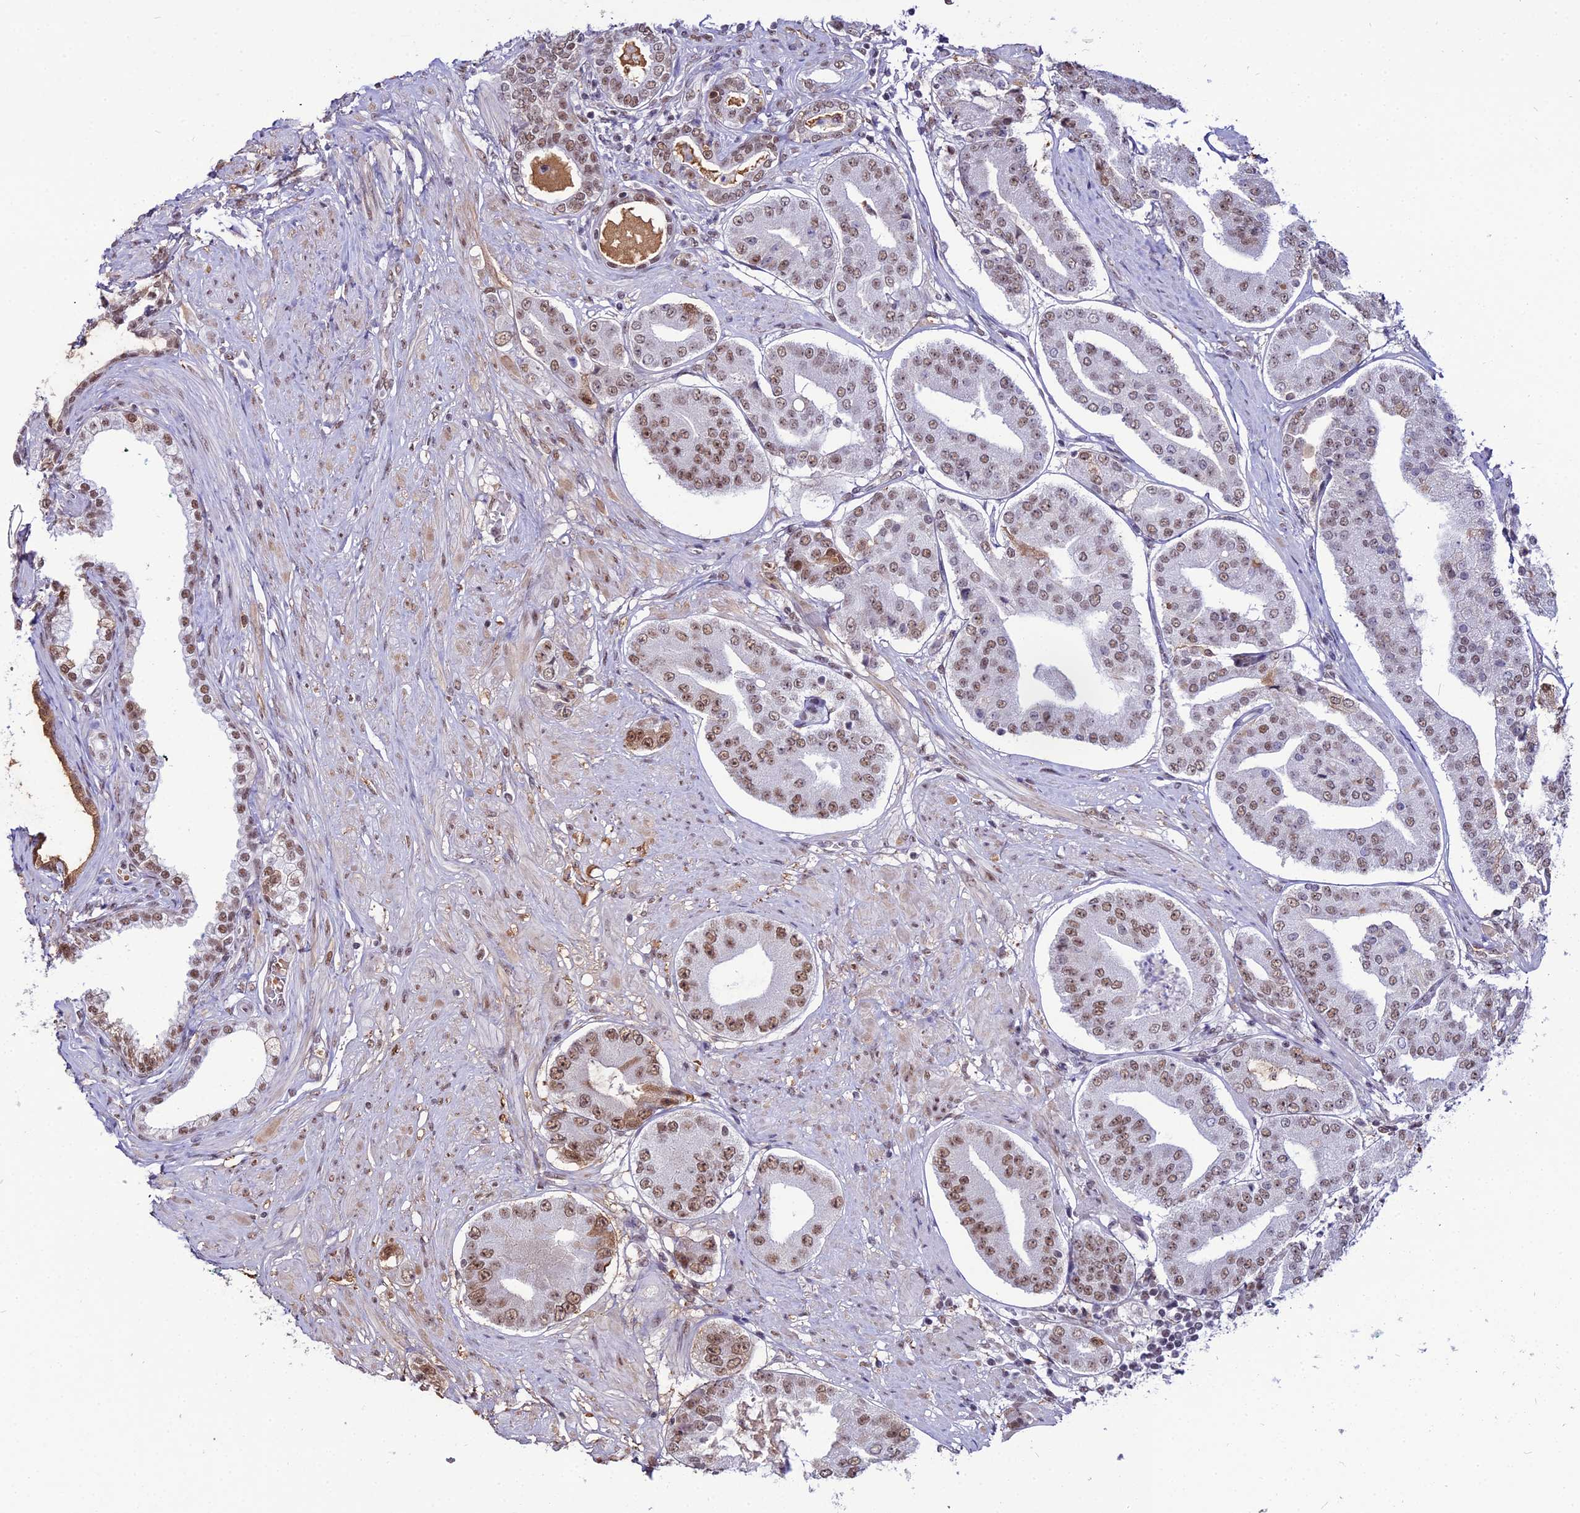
{"staining": {"intensity": "moderate", "quantity": "25%-75%", "location": "nuclear"}, "tissue": "prostate cancer", "cell_type": "Tumor cells", "image_type": "cancer", "snomed": [{"axis": "morphology", "description": "Adenocarcinoma, High grade"}, {"axis": "topography", "description": "Prostate"}], "caption": "Immunohistochemical staining of prostate cancer displays moderate nuclear protein expression in about 25%-75% of tumor cells.", "gene": "RBM12", "patient": {"sex": "male", "age": 63}}